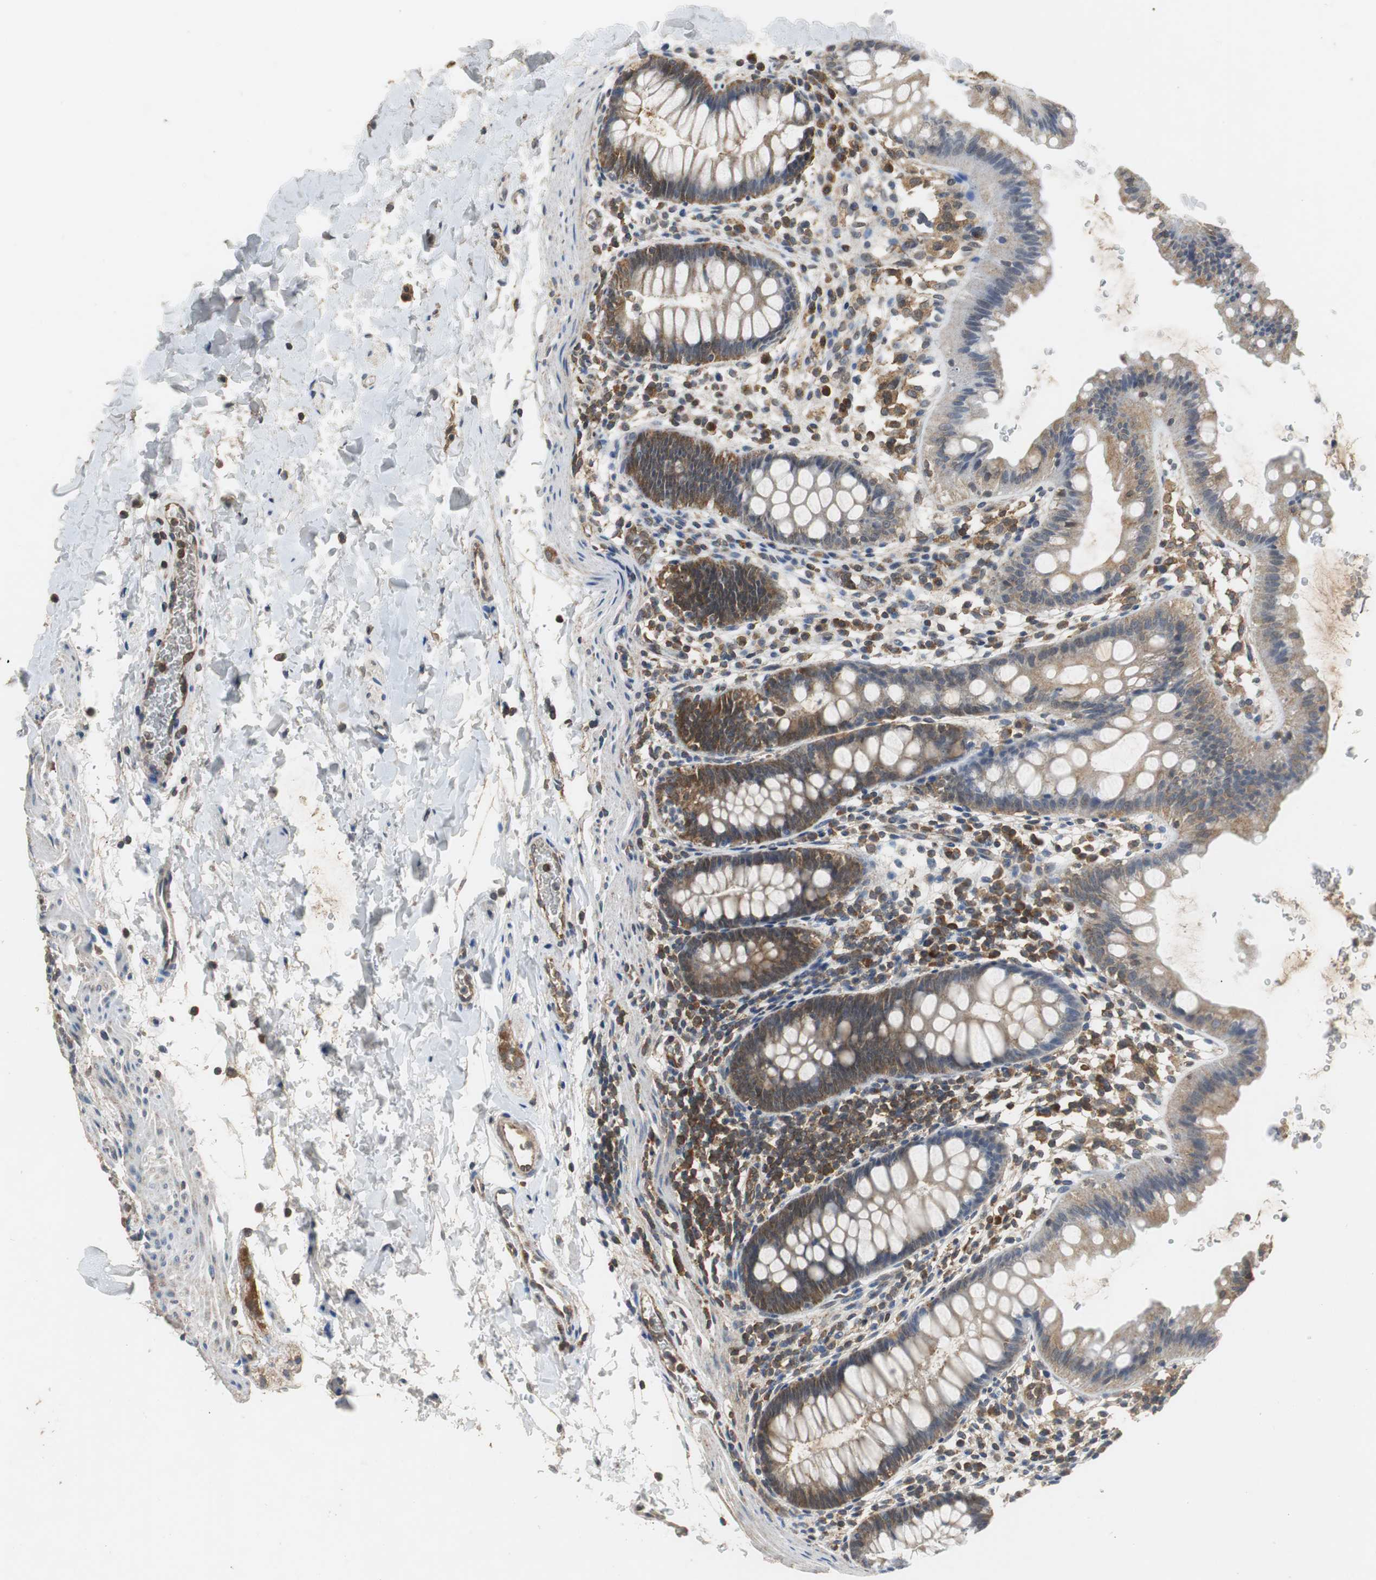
{"staining": {"intensity": "strong", "quantity": "25%-75%", "location": "cytoplasmic/membranous"}, "tissue": "rectum", "cell_type": "Glandular cells", "image_type": "normal", "snomed": [{"axis": "morphology", "description": "Normal tissue, NOS"}, {"axis": "topography", "description": "Rectum"}], "caption": "The photomicrograph demonstrates a brown stain indicating the presence of a protein in the cytoplasmic/membranous of glandular cells in rectum. (brown staining indicates protein expression, while blue staining denotes nuclei).", "gene": "VBP1", "patient": {"sex": "female", "age": 24}}